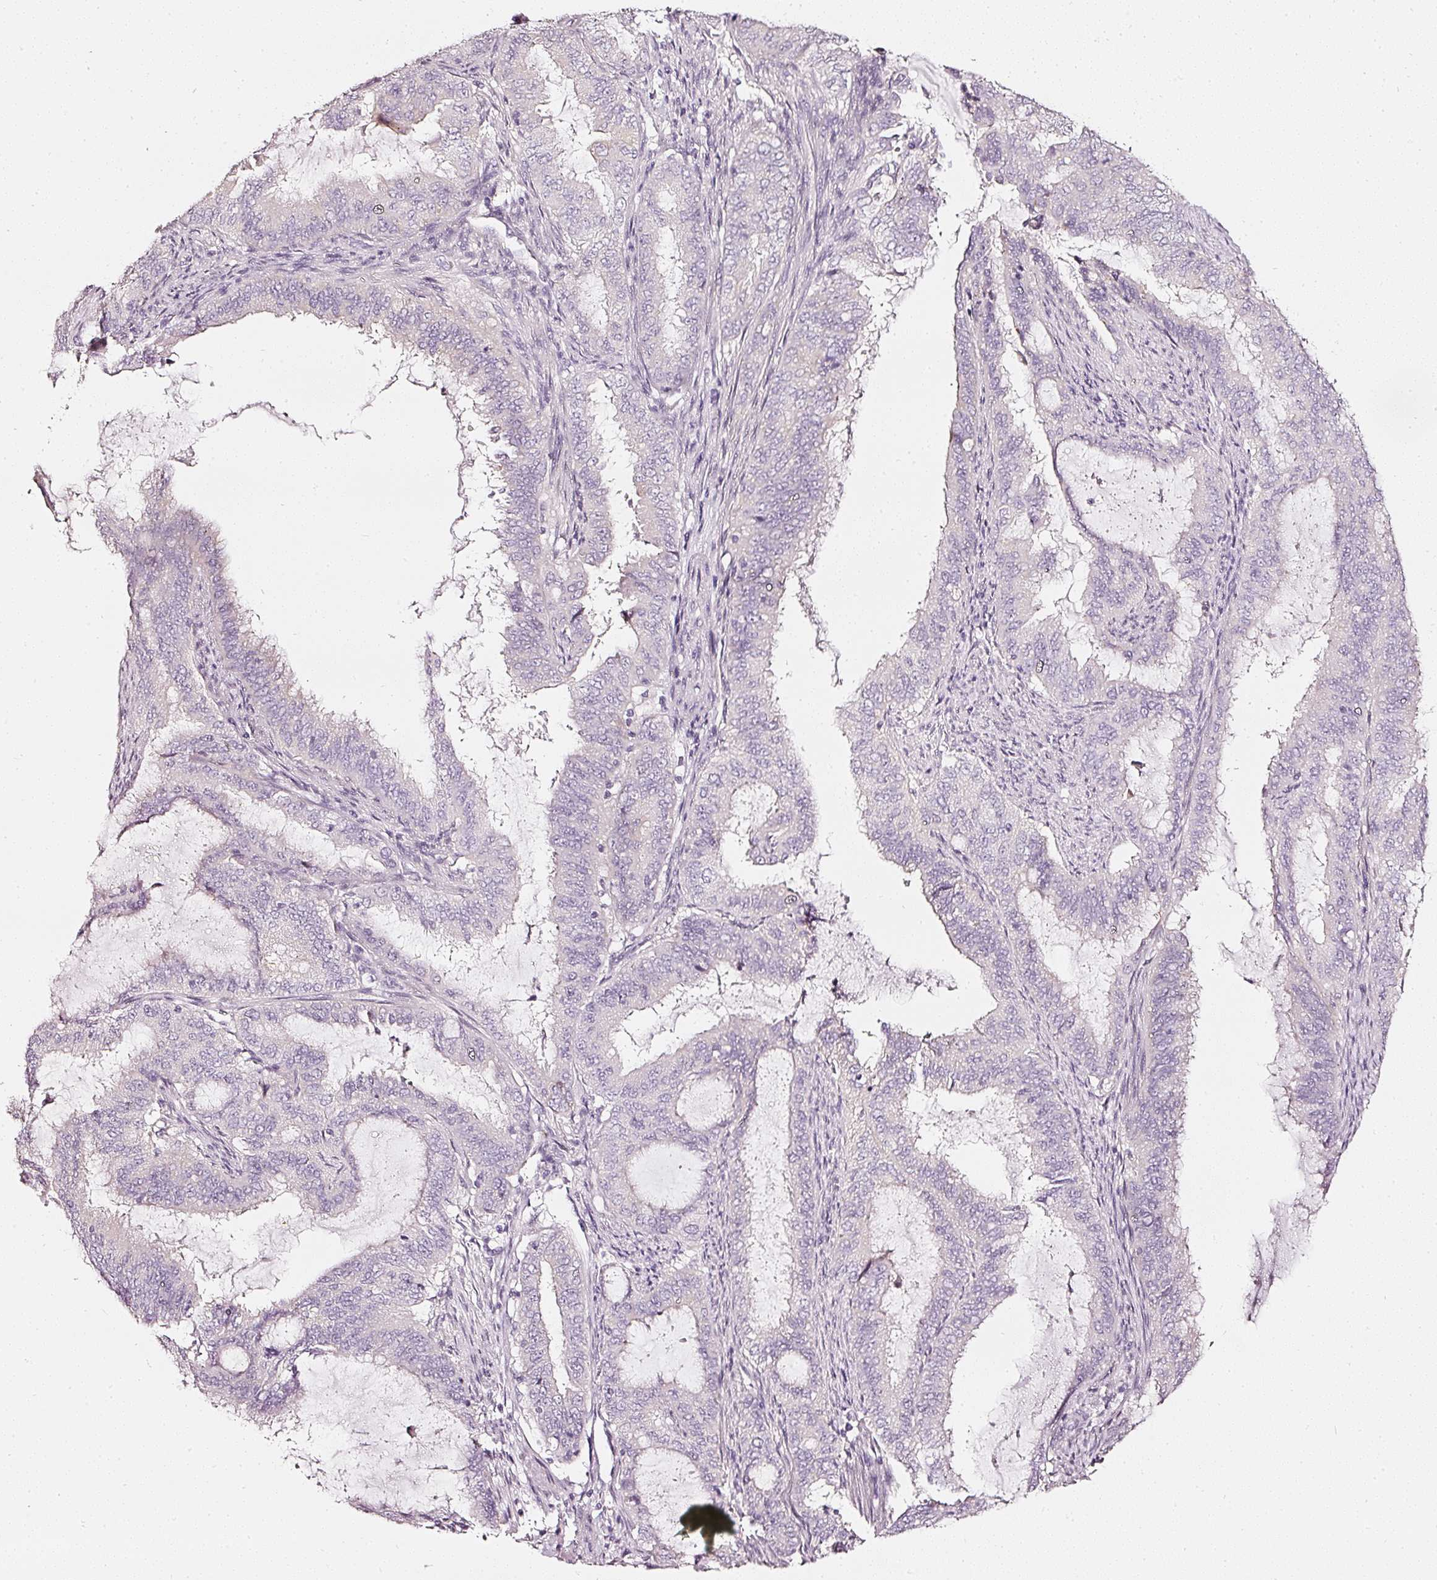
{"staining": {"intensity": "negative", "quantity": "none", "location": "none"}, "tissue": "endometrial cancer", "cell_type": "Tumor cells", "image_type": "cancer", "snomed": [{"axis": "morphology", "description": "Adenocarcinoma, NOS"}, {"axis": "topography", "description": "Endometrium"}], "caption": "DAB (3,3'-diaminobenzidine) immunohistochemical staining of endometrial adenocarcinoma demonstrates no significant expression in tumor cells.", "gene": "CNP", "patient": {"sex": "female", "age": 51}}